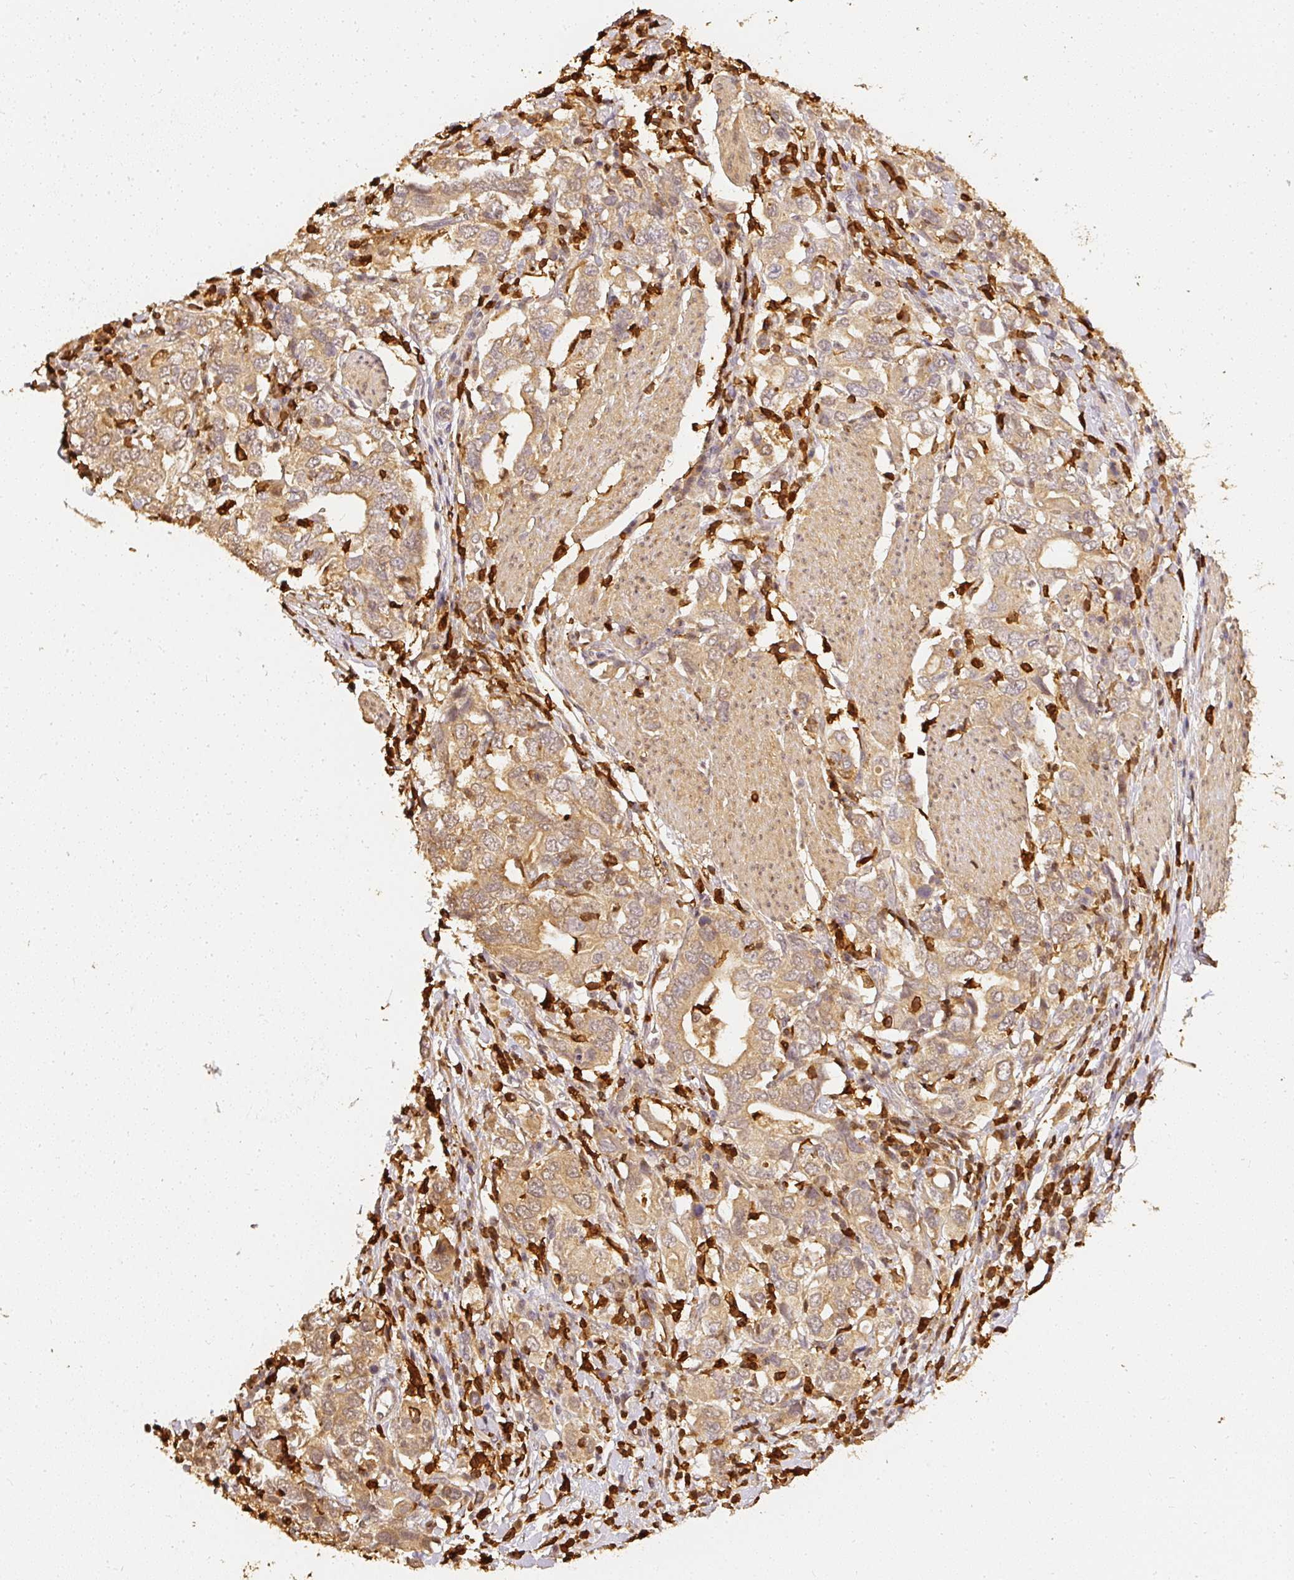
{"staining": {"intensity": "moderate", "quantity": ">75%", "location": "cytoplasmic/membranous"}, "tissue": "stomach cancer", "cell_type": "Tumor cells", "image_type": "cancer", "snomed": [{"axis": "morphology", "description": "Adenocarcinoma, NOS"}, {"axis": "topography", "description": "Stomach, upper"}, {"axis": "topography", "description": "Stomach"}], "caption": "Protein expression analysis of human adenocarcinoma (stomach) reveals moderate cytoplasmic/membranous positivity in approximately >75% of tumor cells.", "gene": "PFN1", "patient": {"sex": "male", "age": 62}}